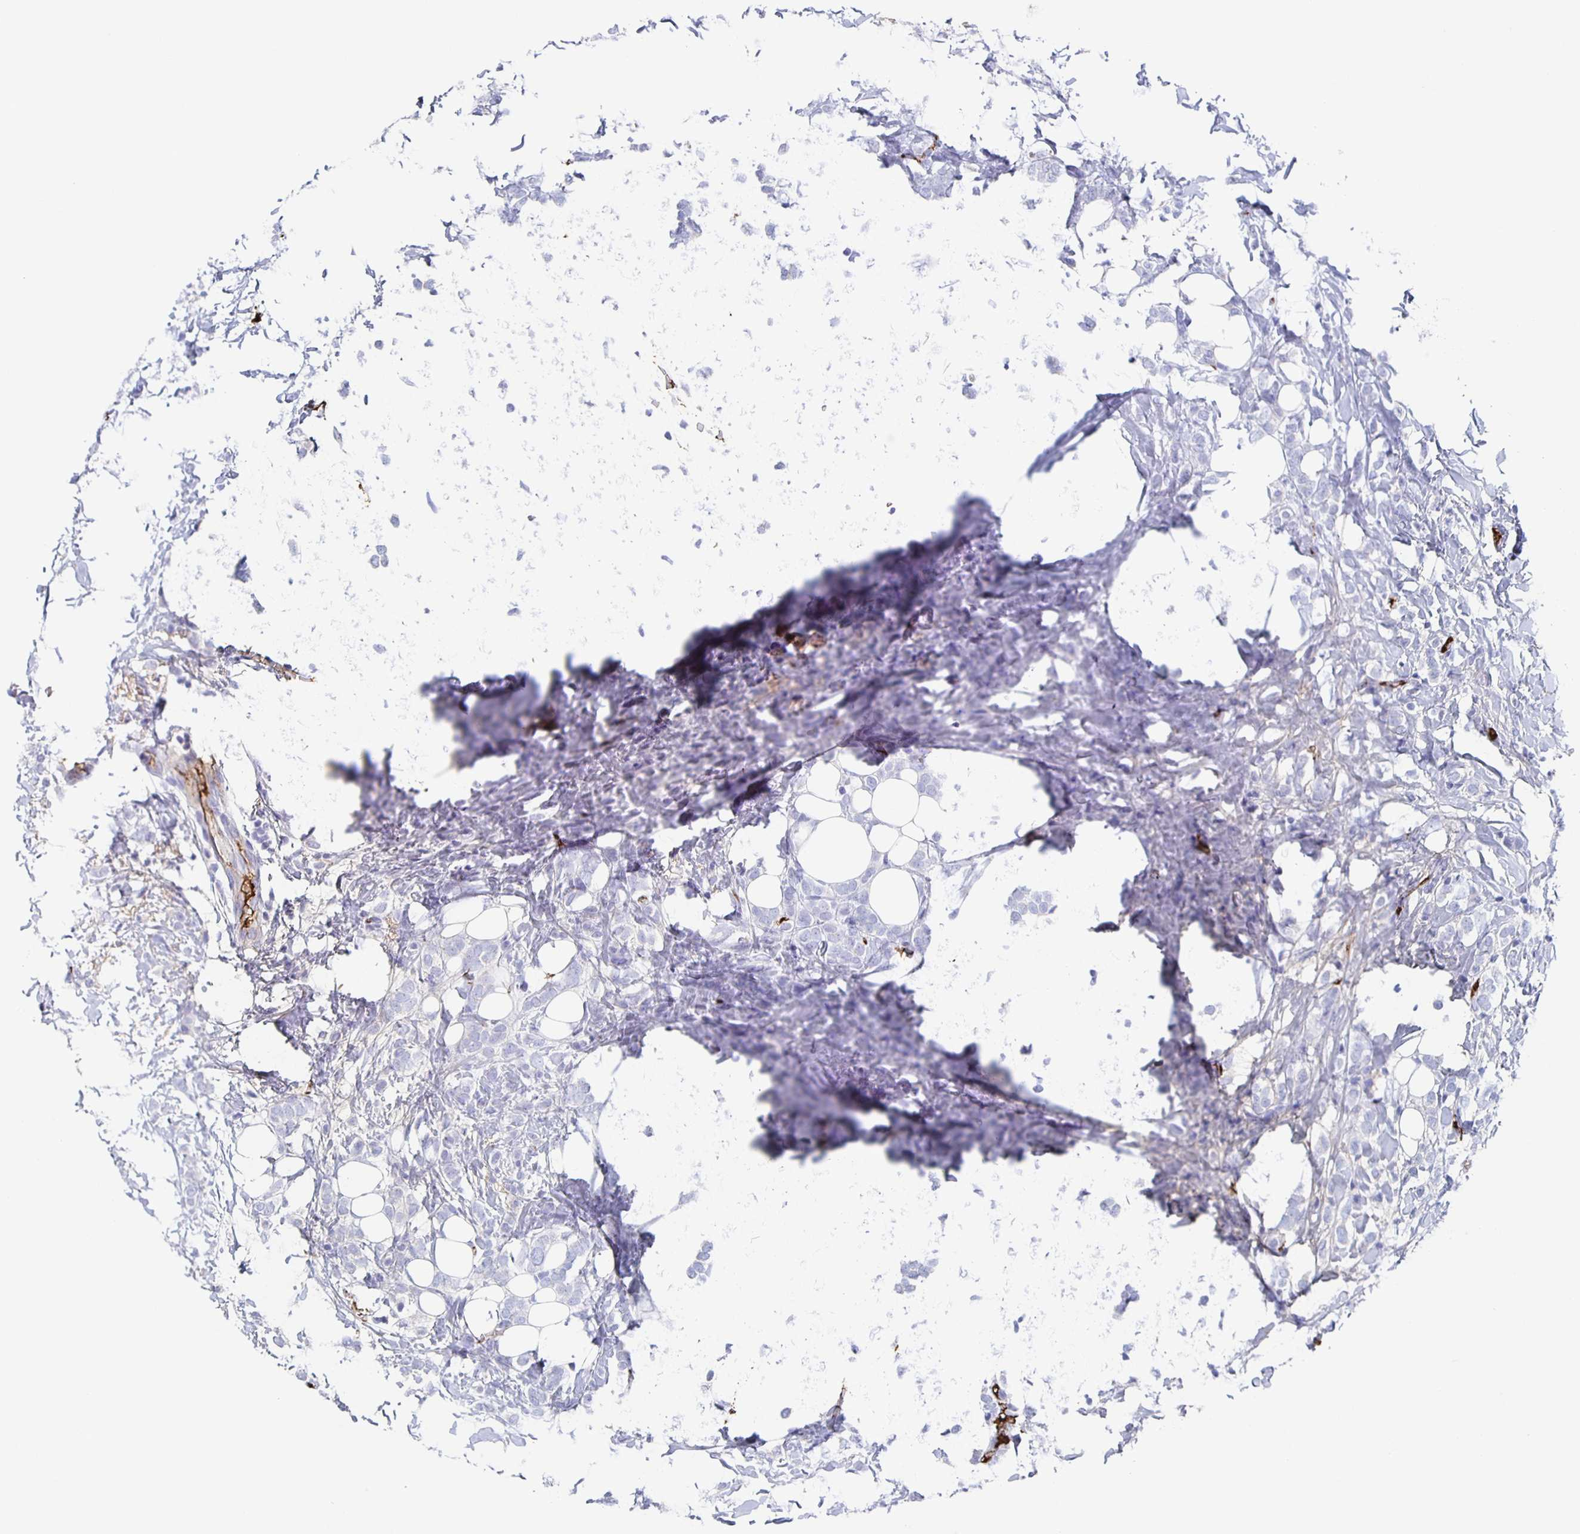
{"staining": {"intensity": "negative", "quantity": "none", "location": "none"}, "tissue": "breast cancer", "cell_type": "Tumor cells", "image_type": "cancer", "snomed": [{"axis": "morphology", "description": "Lobular carcinoma"}, {"axis": "topography", "description": "Breast"}], "caption": "Tumor cells are negative for brown protein staining in breast lobular carcinoma.", "gene": "FGA", "patient": {"sex": "female", "age": 49}}